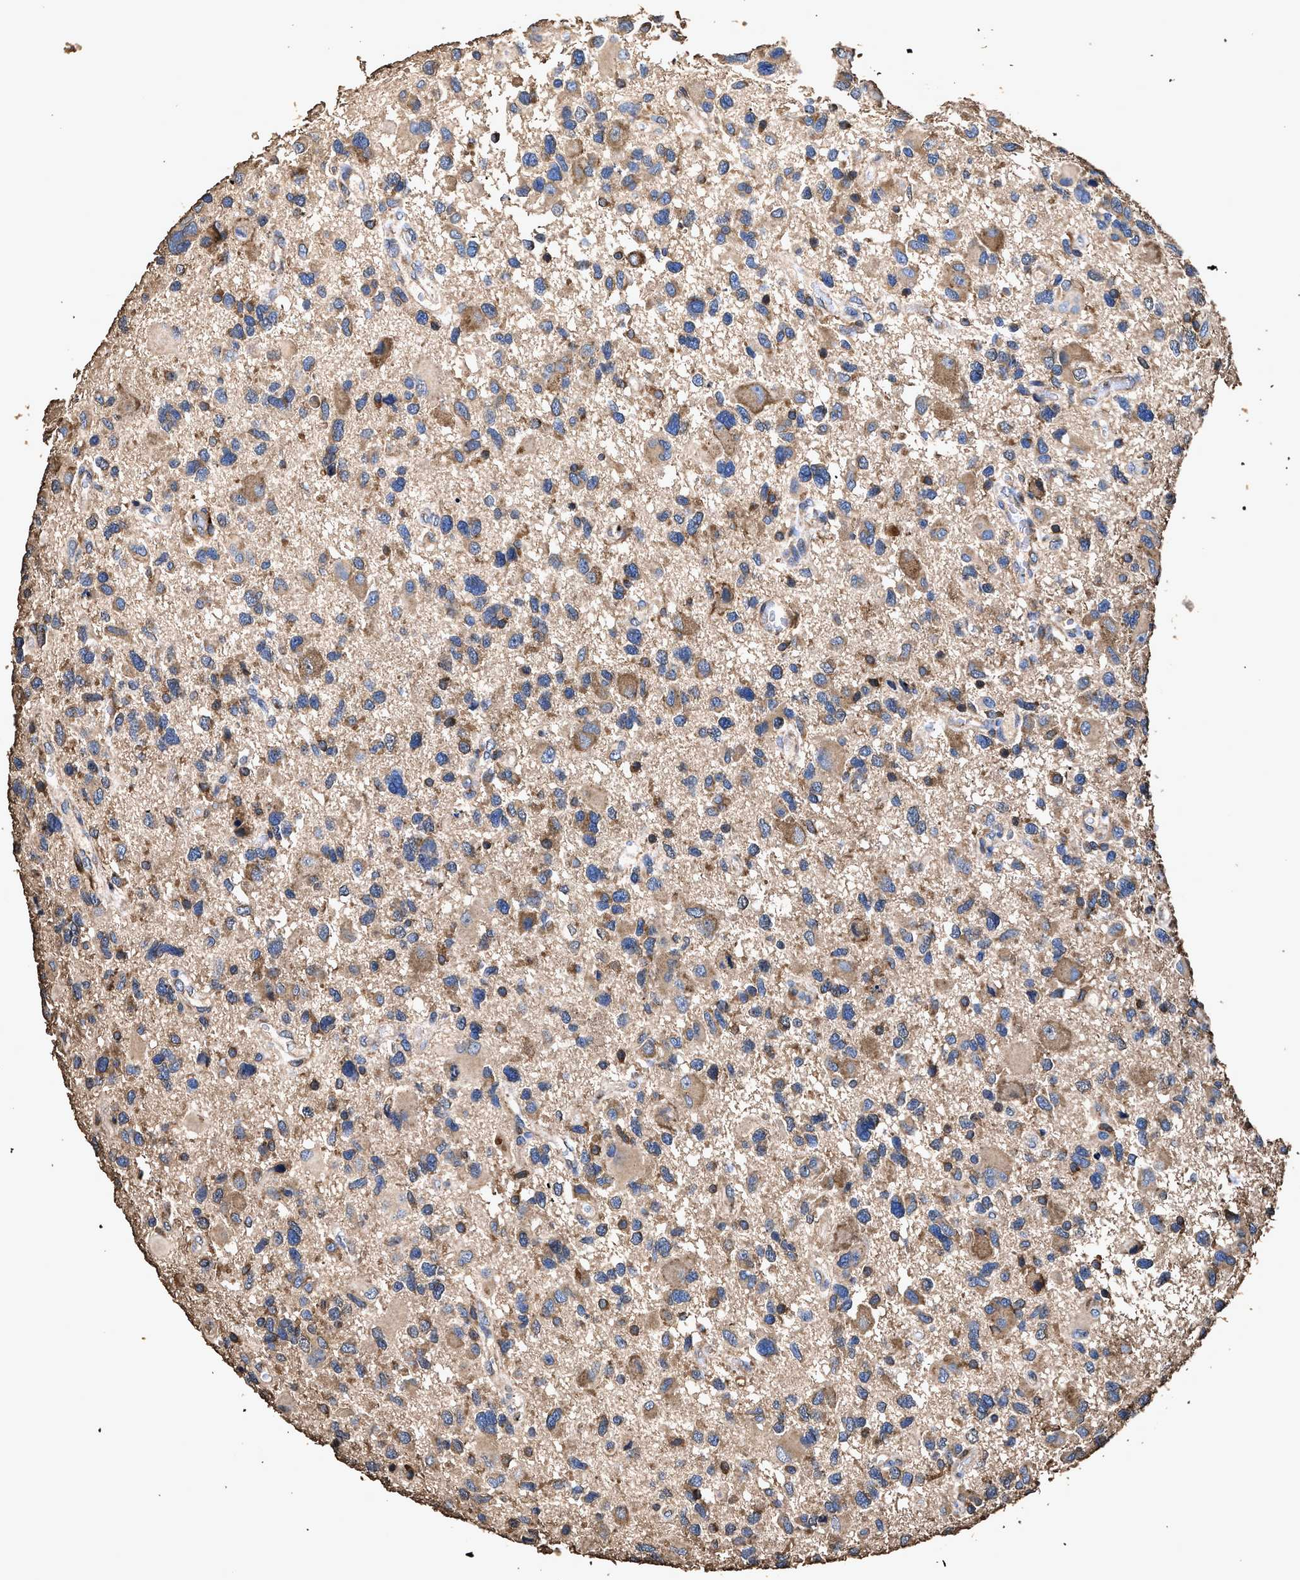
{"staining": {"intensity": "moderate", "quantity": "25%-75%", "location": "cytoplasmic/membranous"}, "tissue": "glioma", "cell_type": "Tumor cells", "image_type": "cancer", "snomed": [{"axis": "morphology", "description": "Glioma, malignant, High grade"}, {"axis": "topography", "description": "Brain"}], "caption": "Immunohistochemical staining of glioma displays medium levels of moderate cytoplasmic/membranous protein positivity in approximately 25%-75% of tumor cells. The protein is shown in brown color, while the nuclei are stained blue.", "gene": "ZMYND19", "patient": {"sex": "male", "age": 33}}